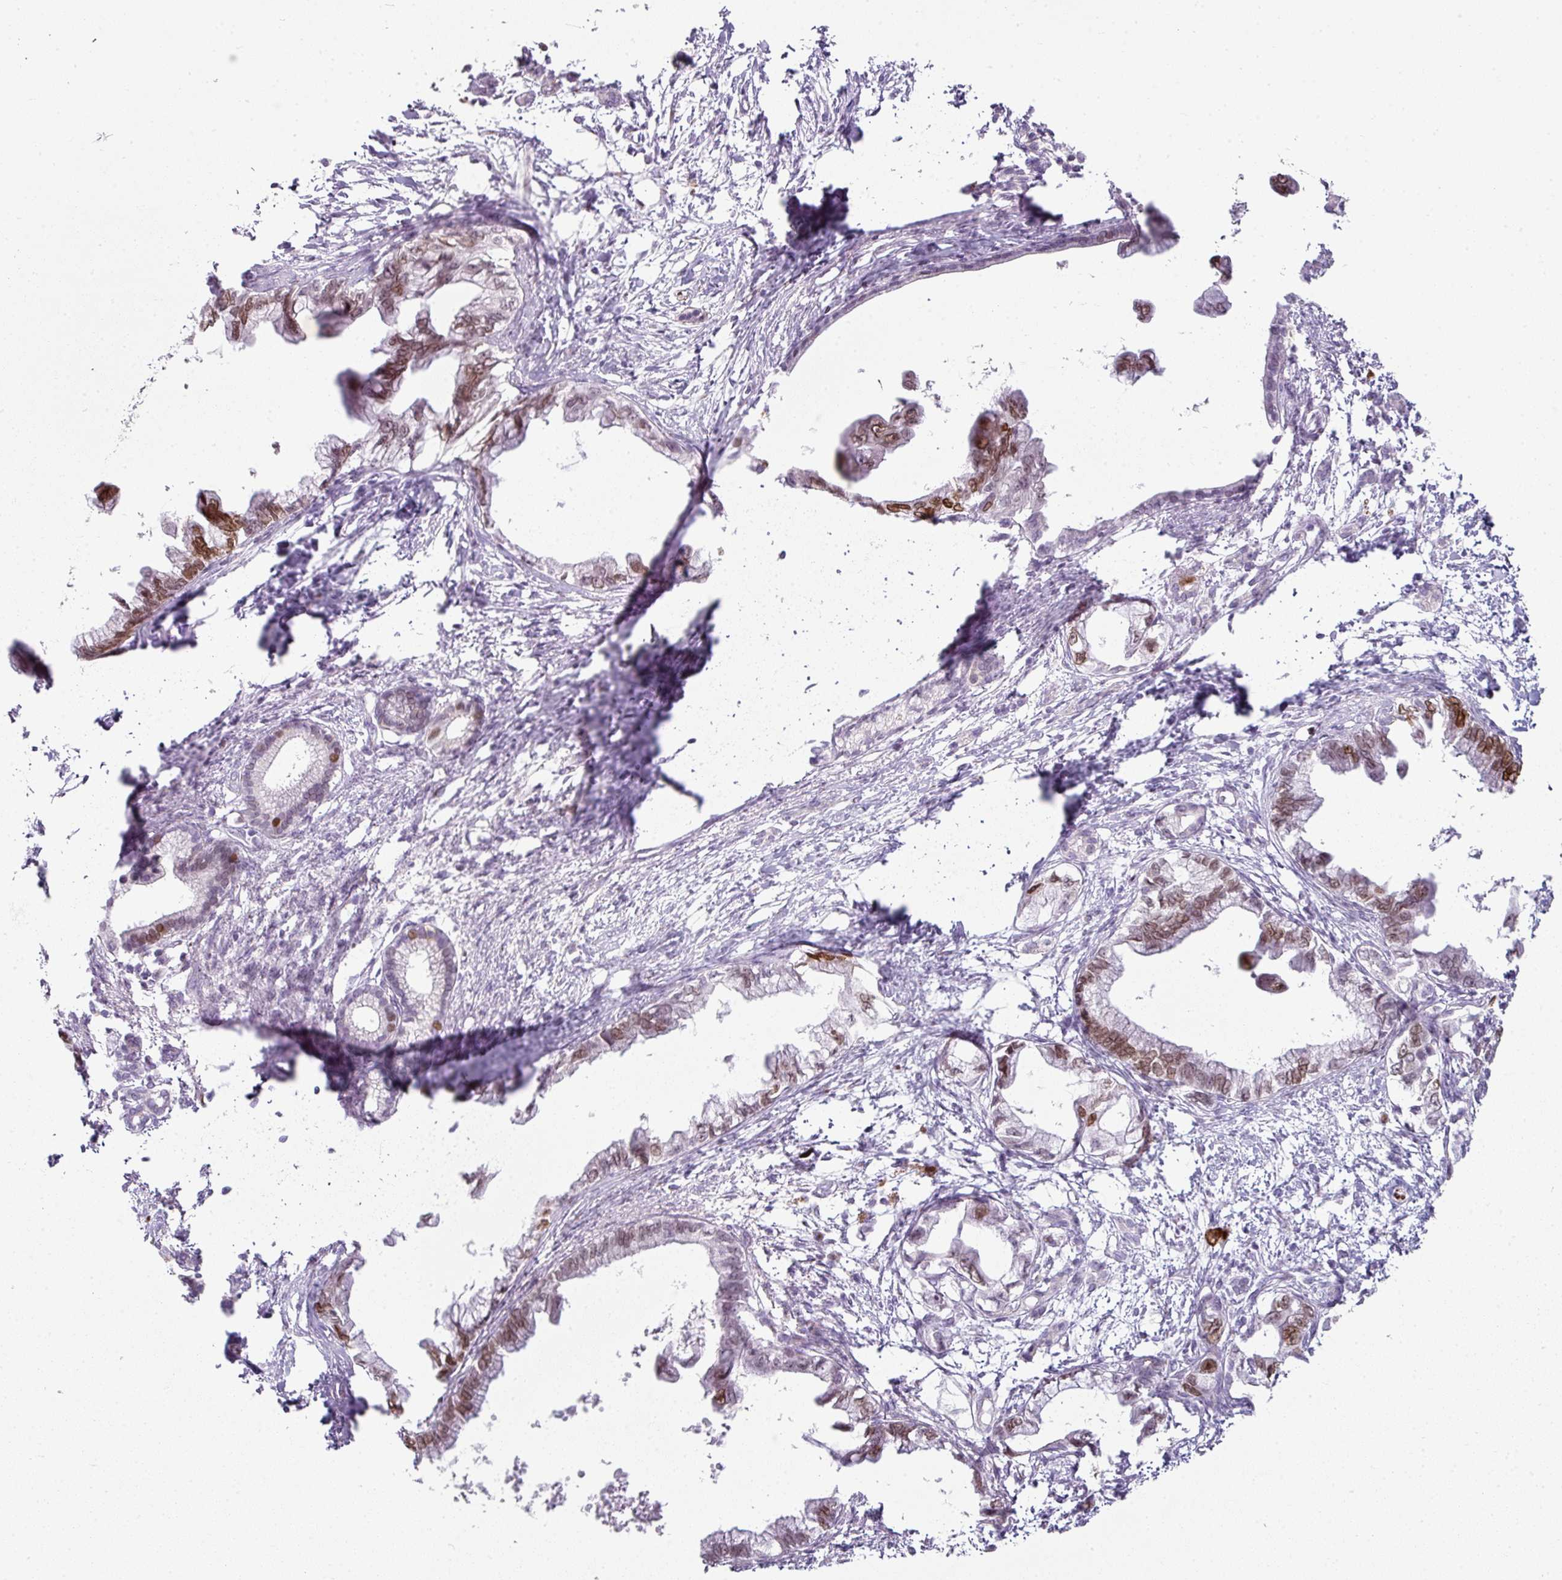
{"staining": {"intensity": "strong", "quantity": "25%-75%", "location": "nuclear"}, "tissue": "pancreatic cancer", "cell_type": "Tumor cells", "image_type": "cancer", "snomed": [{"axis": "morphology", "description": "Adenocarcinoma, NOS"}, {"axis": "topography", "description": "Pancreas"}], "caption": "Immunohistochemical staining of human pancreatic cancer (adenocarcinoma) displays strong nuclear protein positivity in about 25%-75% of tumor cells. The staining was performed using DAB (3,3'-diaminobenzidine) to visualize the protein expression in brown, while the nuclei were stained in blue with hematoxylin (Magnification: 20x).", "gene": "SYT8", "patient": {"sex": "male", "age": 61}}